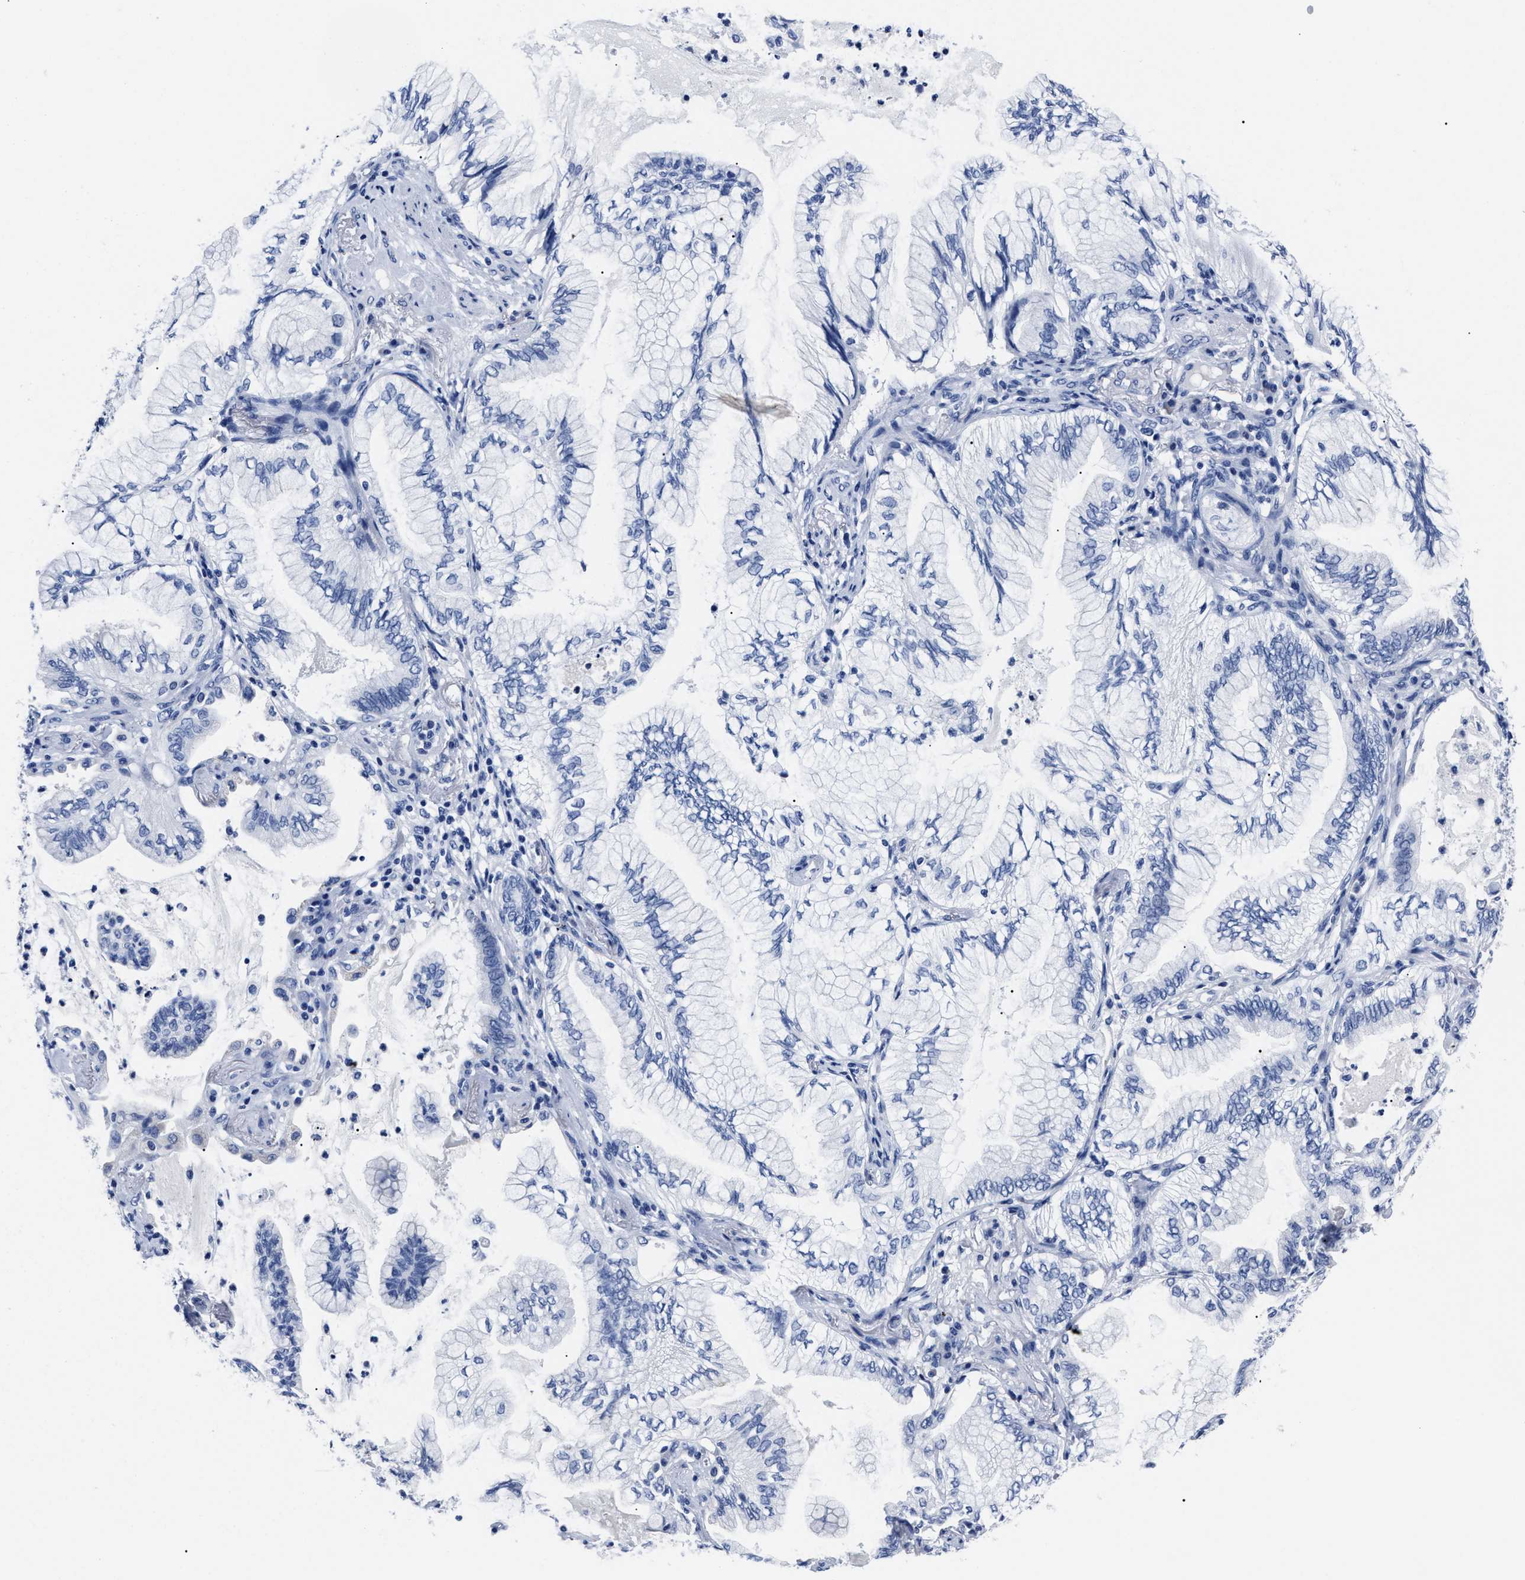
{"staining": {"intensity": "negative", "quantity": "none", "location": "none"}, "tissue": "lung cancer", "cell_type": "Tumor cells", "image_type": "cancer", "snomed": [{"axis": "morphology", "description": "Normal tissue, NOS"}, {"axis": "morphology", "description": "Adenocarcinoma, NOS"}, {"axis": "topography", "description": "Bronchus"}, {"axis": "topography", "description": "Lung"}], "caption": "Tumor cells are negative for brown protein staining in adenocarcinoma (lung).", "gene": "ALPG", "patient": {"sex": "female", "age": 70}}